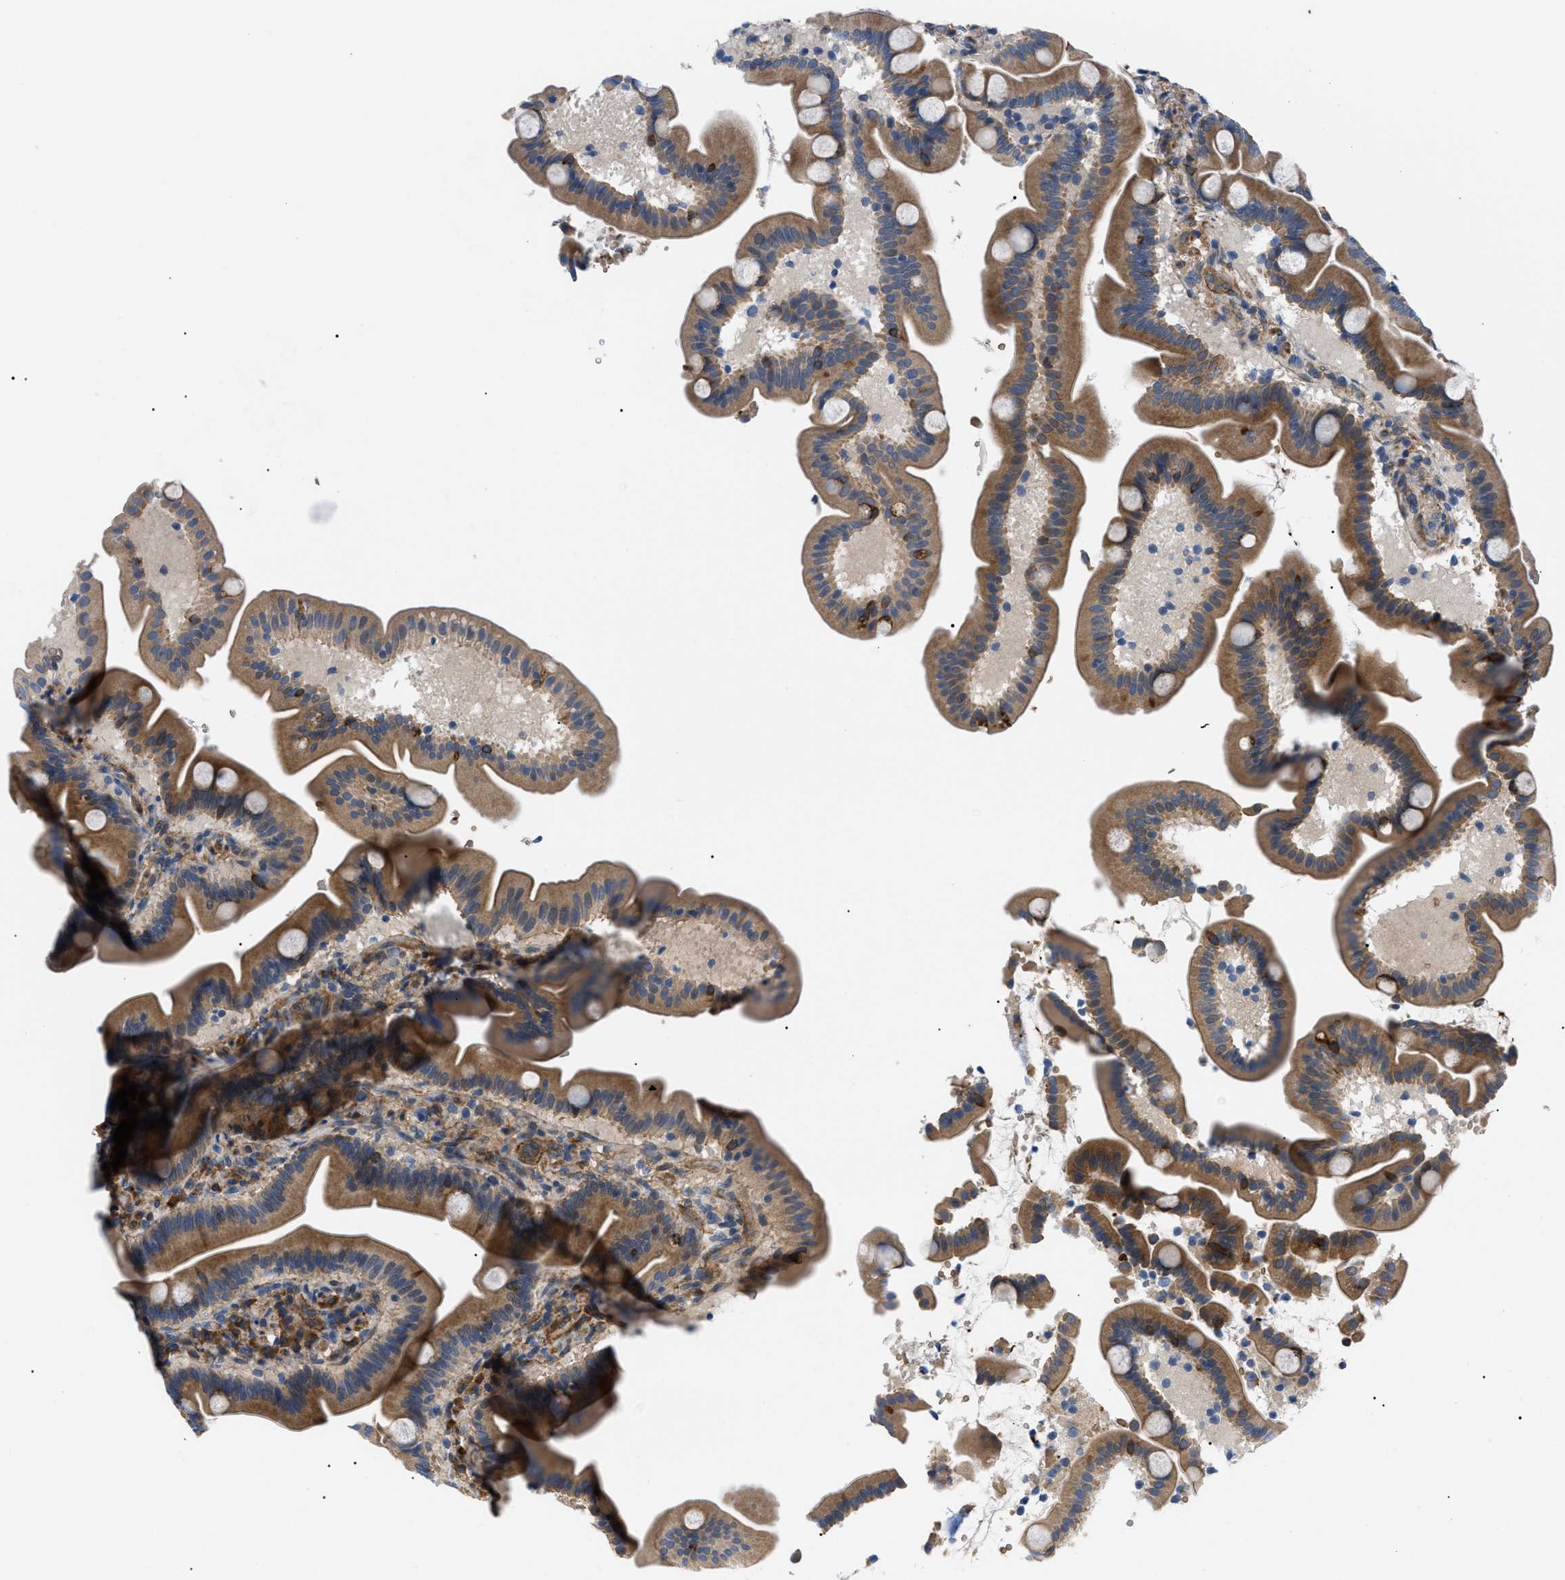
{"staining": {"intensity": "moderate", "quantity": ">75%", "location": "cytoplasmic/membranous"}, "tissue": "duodenum", "cell_type": "Glandular cells", "image_type": "normal", "snomed": [{"axis": "morphology", "description": "Normal tissue, NOS"}, {"axis": "topography", "description": "Duodenum"}], "caption": "Approximately >75% of glandular cells in unremarkable human duodenum exhibit moderate cytoplasmic/membranous protein positivity as visualized by brown immunohistochemical staining.", "gene": "MYO10", "patient": {"sex": "male", "age": 54}}